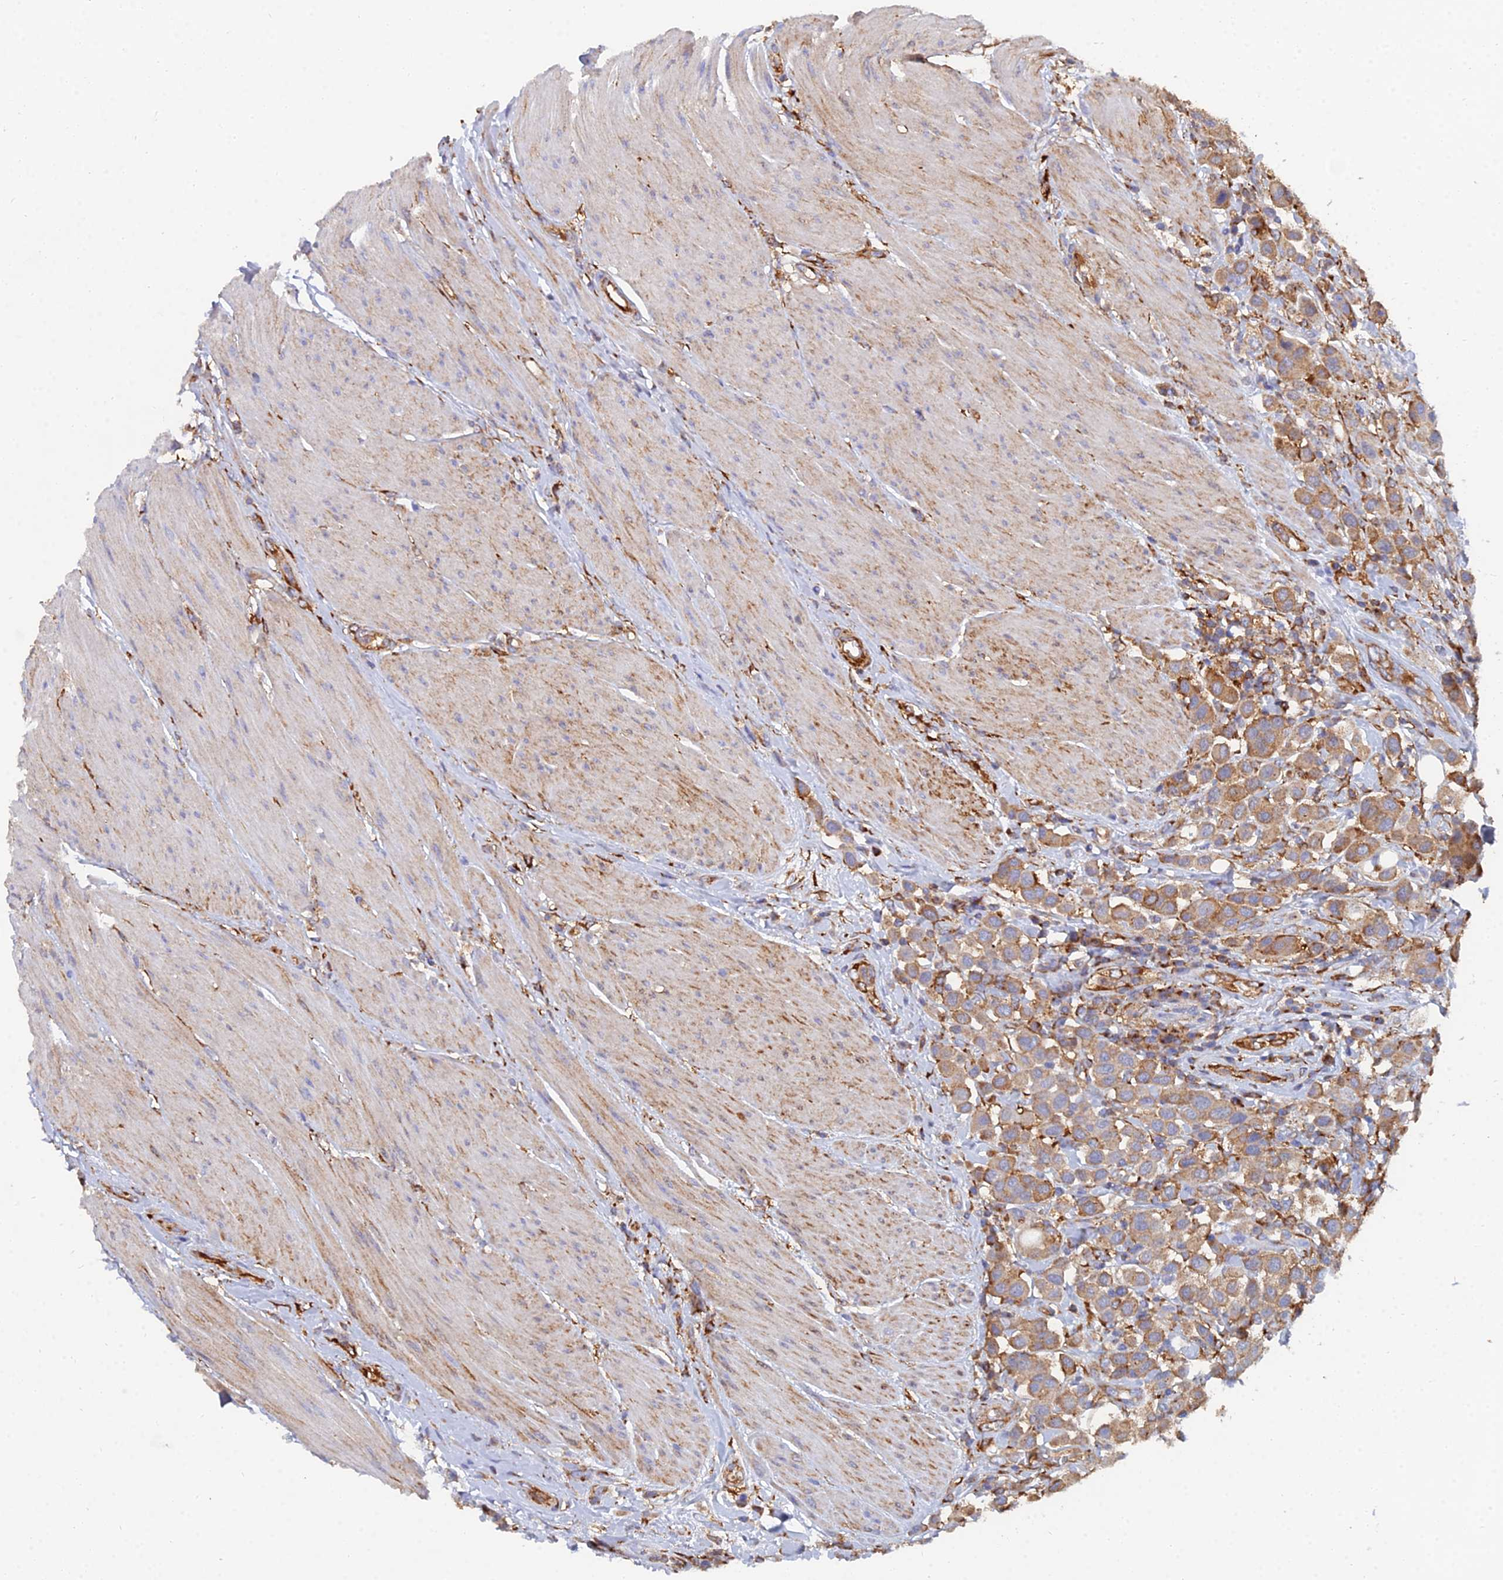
{"staining": {"intensity": "moderate", "quantity": ">75%", "location": "cytoplasmic/membranous"}, "tissue": "urothelial cancer", "cell_type": "Tumor cells", "image_type": "cancer", "snomed": [{"axis": "morphology", "description": "Urothelial carcinoma, High grade"}, {"axis": "topography", "description": "Urinary bladder"}], "caption": "Protein analysis of urothelial cancer tissue displays moderate cytoplasmic/membranous staining in approximately >75% of tumor cells. The protein is shown in brown color, while the nuclei are stained blue.", "gene": "GPR42", "patient": {"sex": "male", "age": 50}}